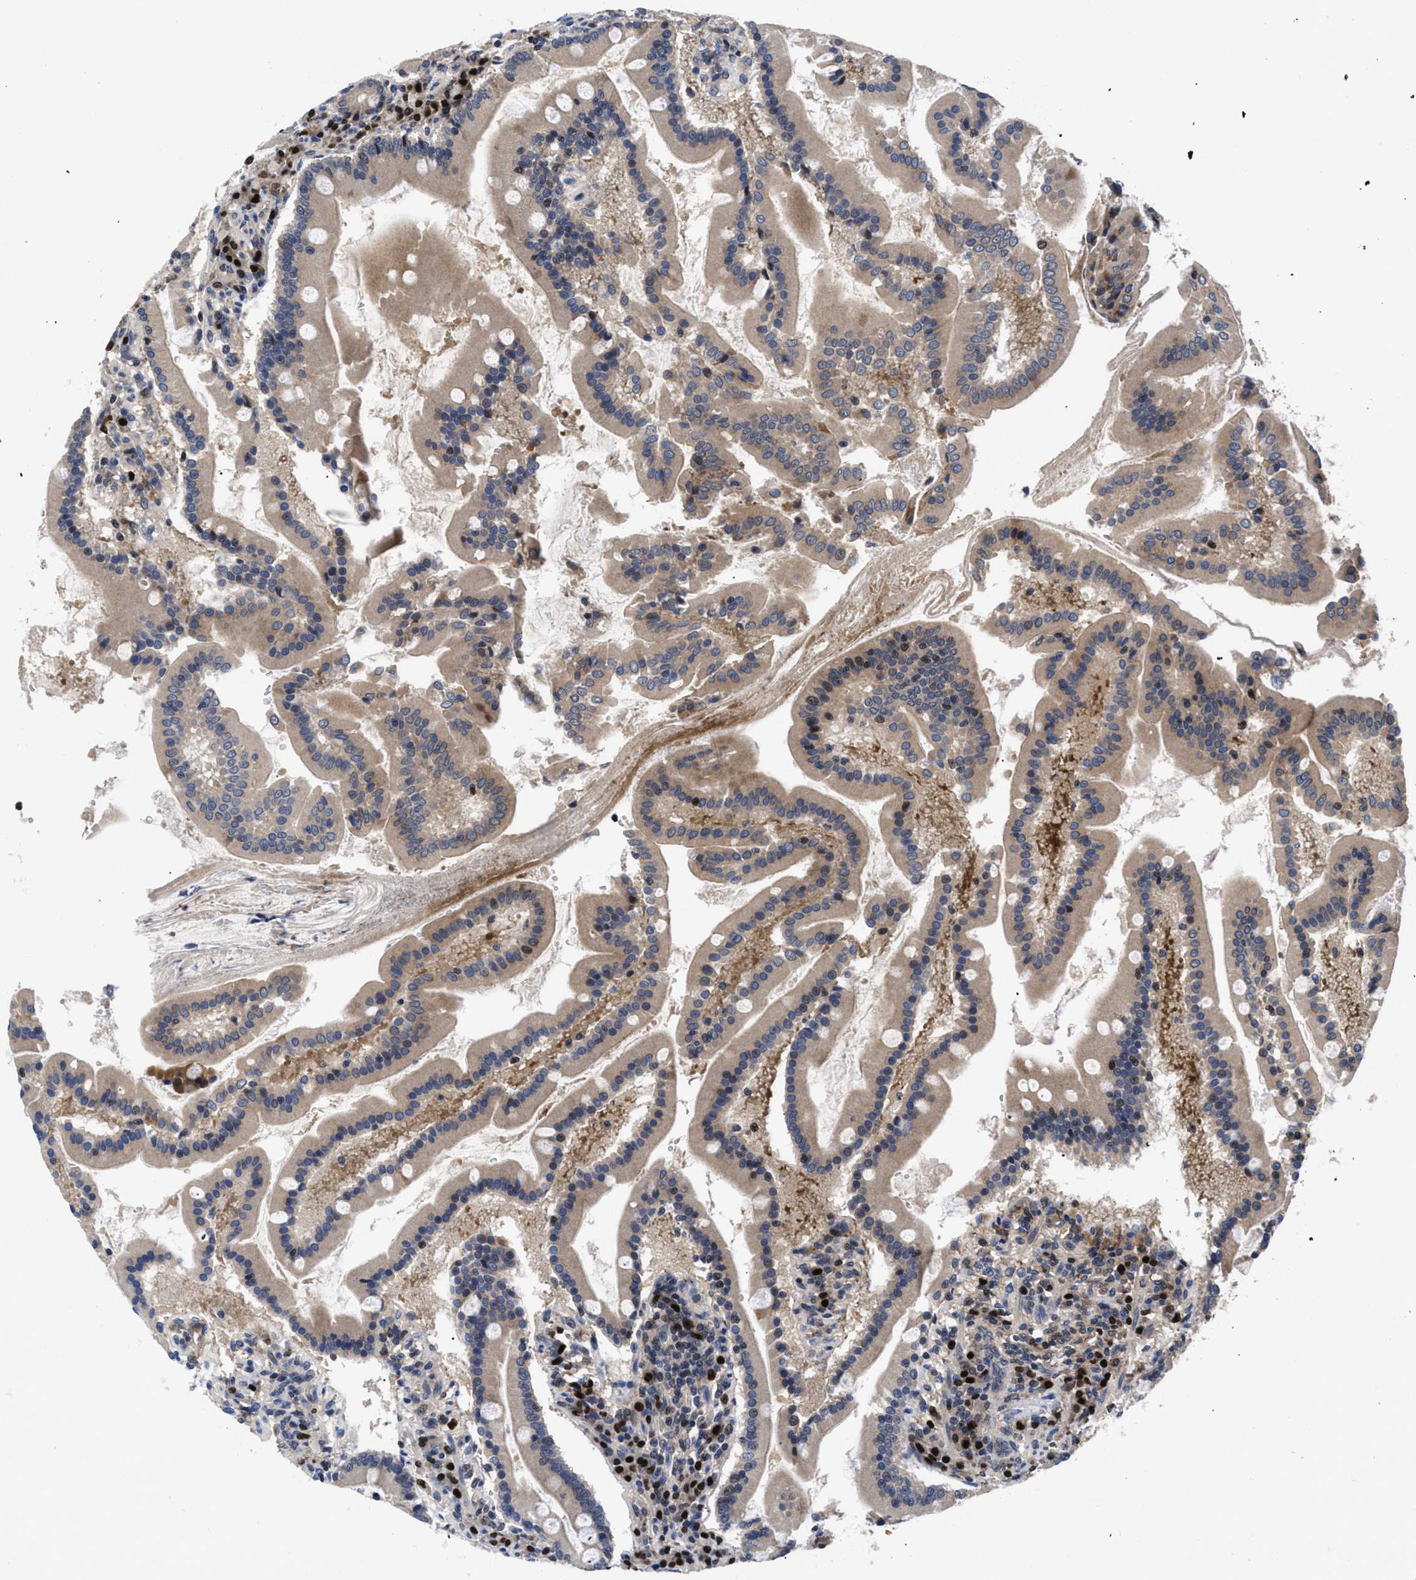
{"staining": {"intensity": "moderate", "quantity": ">75%", "location": "cytoplasmic/membranous"}, "tissue": "duodenum", "cell_type": "Glandular cells", "image_type": "normal", "snomed": [{"axis": "morphology", "description": "Normal tissue, NOS"}, {"axis": "topography", "description": "Duodenum"}], "caption": "Brown immunohistochemical staining in benign duodenum demonstrates moderate cytoplasmic/membranous staining in about >75% of glandular cells.", "gene": "FAM200A", "patient": {"sex": "male", "age": 50}}